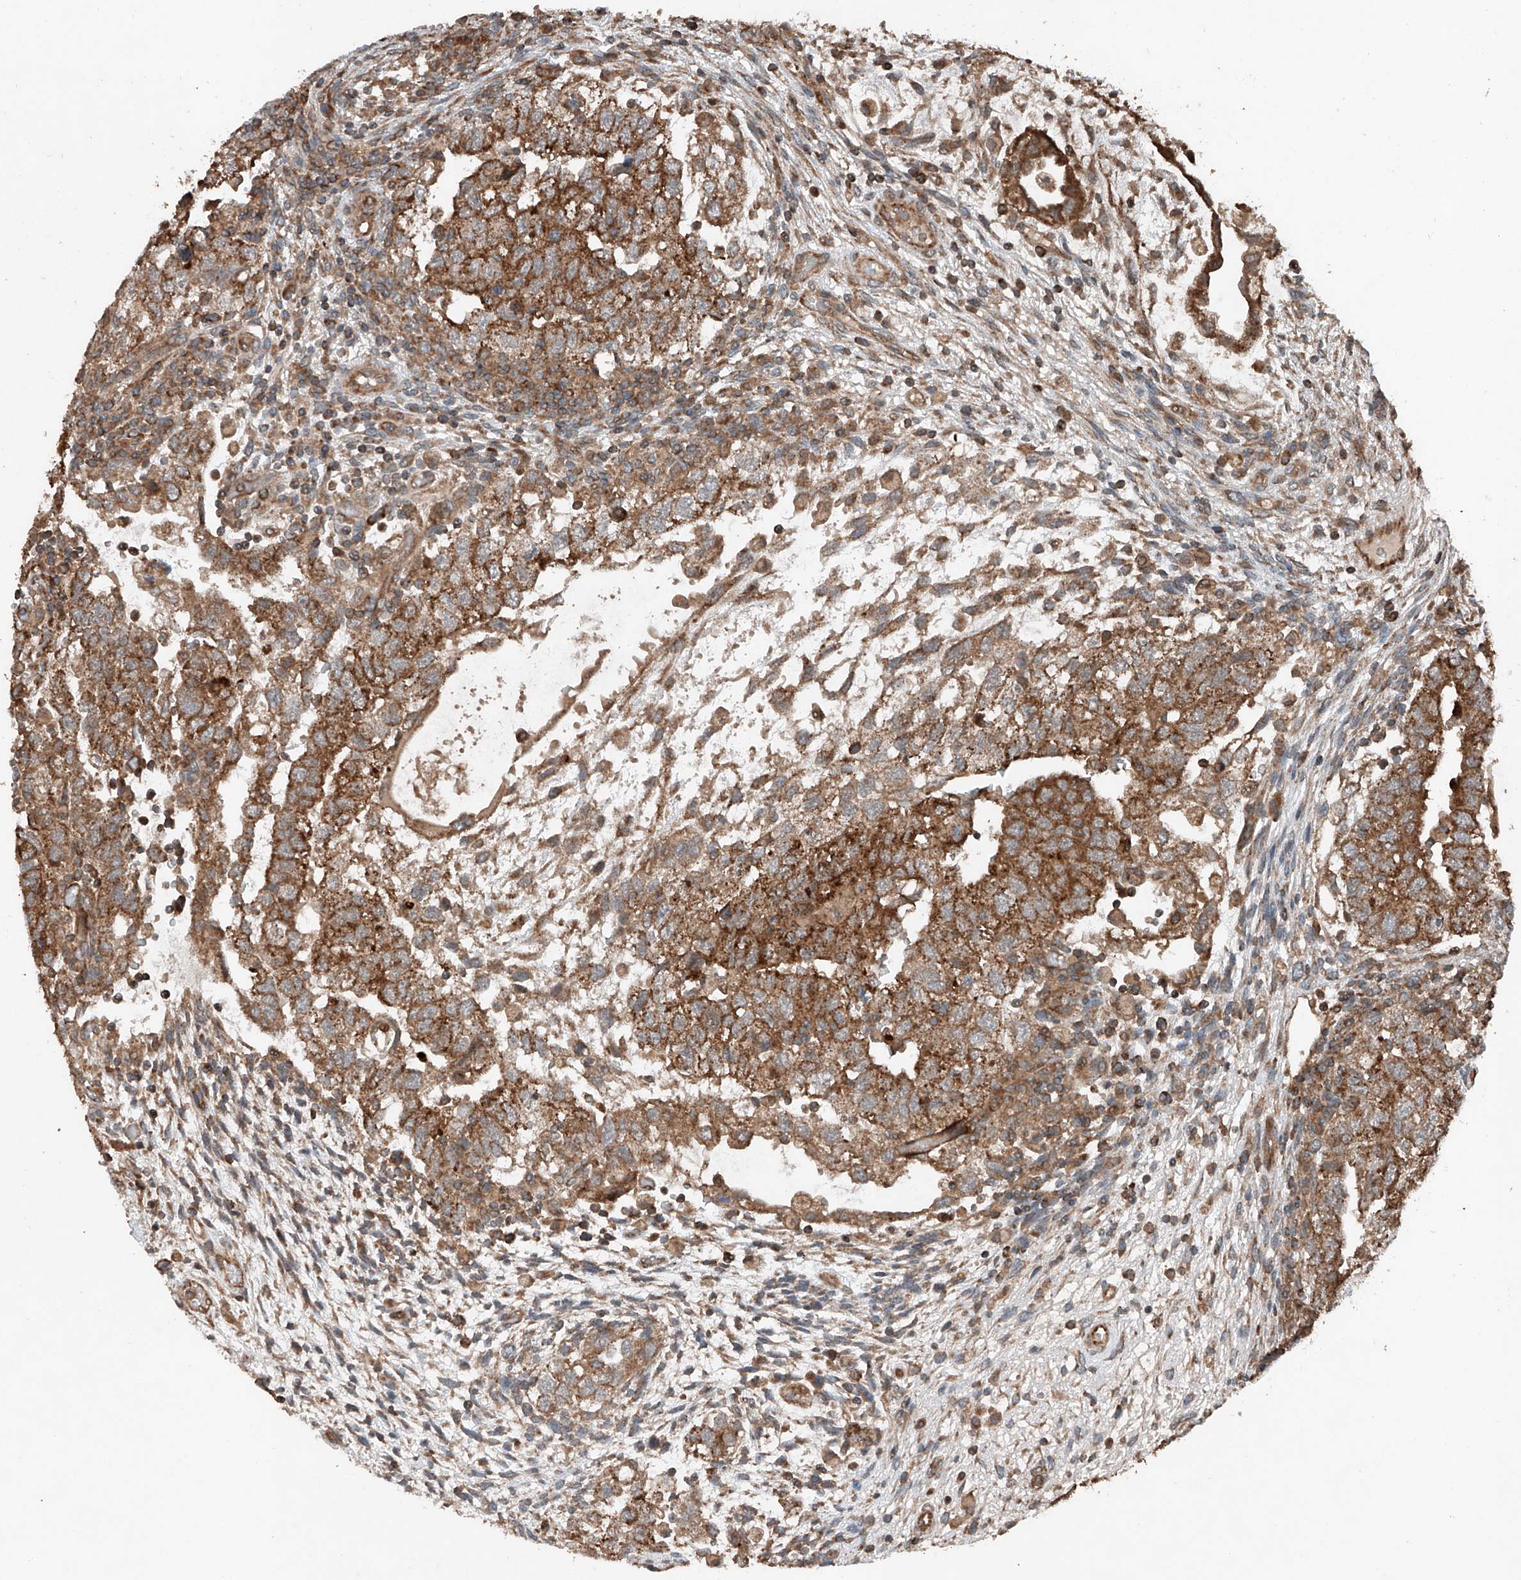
{"staining": {"intensity": "strong", "quantity": ">75%", "location": "cytoplasmic/membranous"}, "tissue": "testis cancer", "cell_type": "Tumor cells", "image_type": "cancer", "snomed": [{"axis": "morphology", "description": "Carcinoma, Embryonal, NOS"}, {"axis": "topography", "description": "Testis"}], "caption": "Testis embryonal carcinoma was stained to show a protein in brown. There is high levels of strong cytoplasmic/membranous positivity in about >75% of tumor cells. (DAB IHC, brown staining for protein, blue staining for nuclei).", "gene": "AP4B1", "patient": {"sex": "male", "age": 37}}